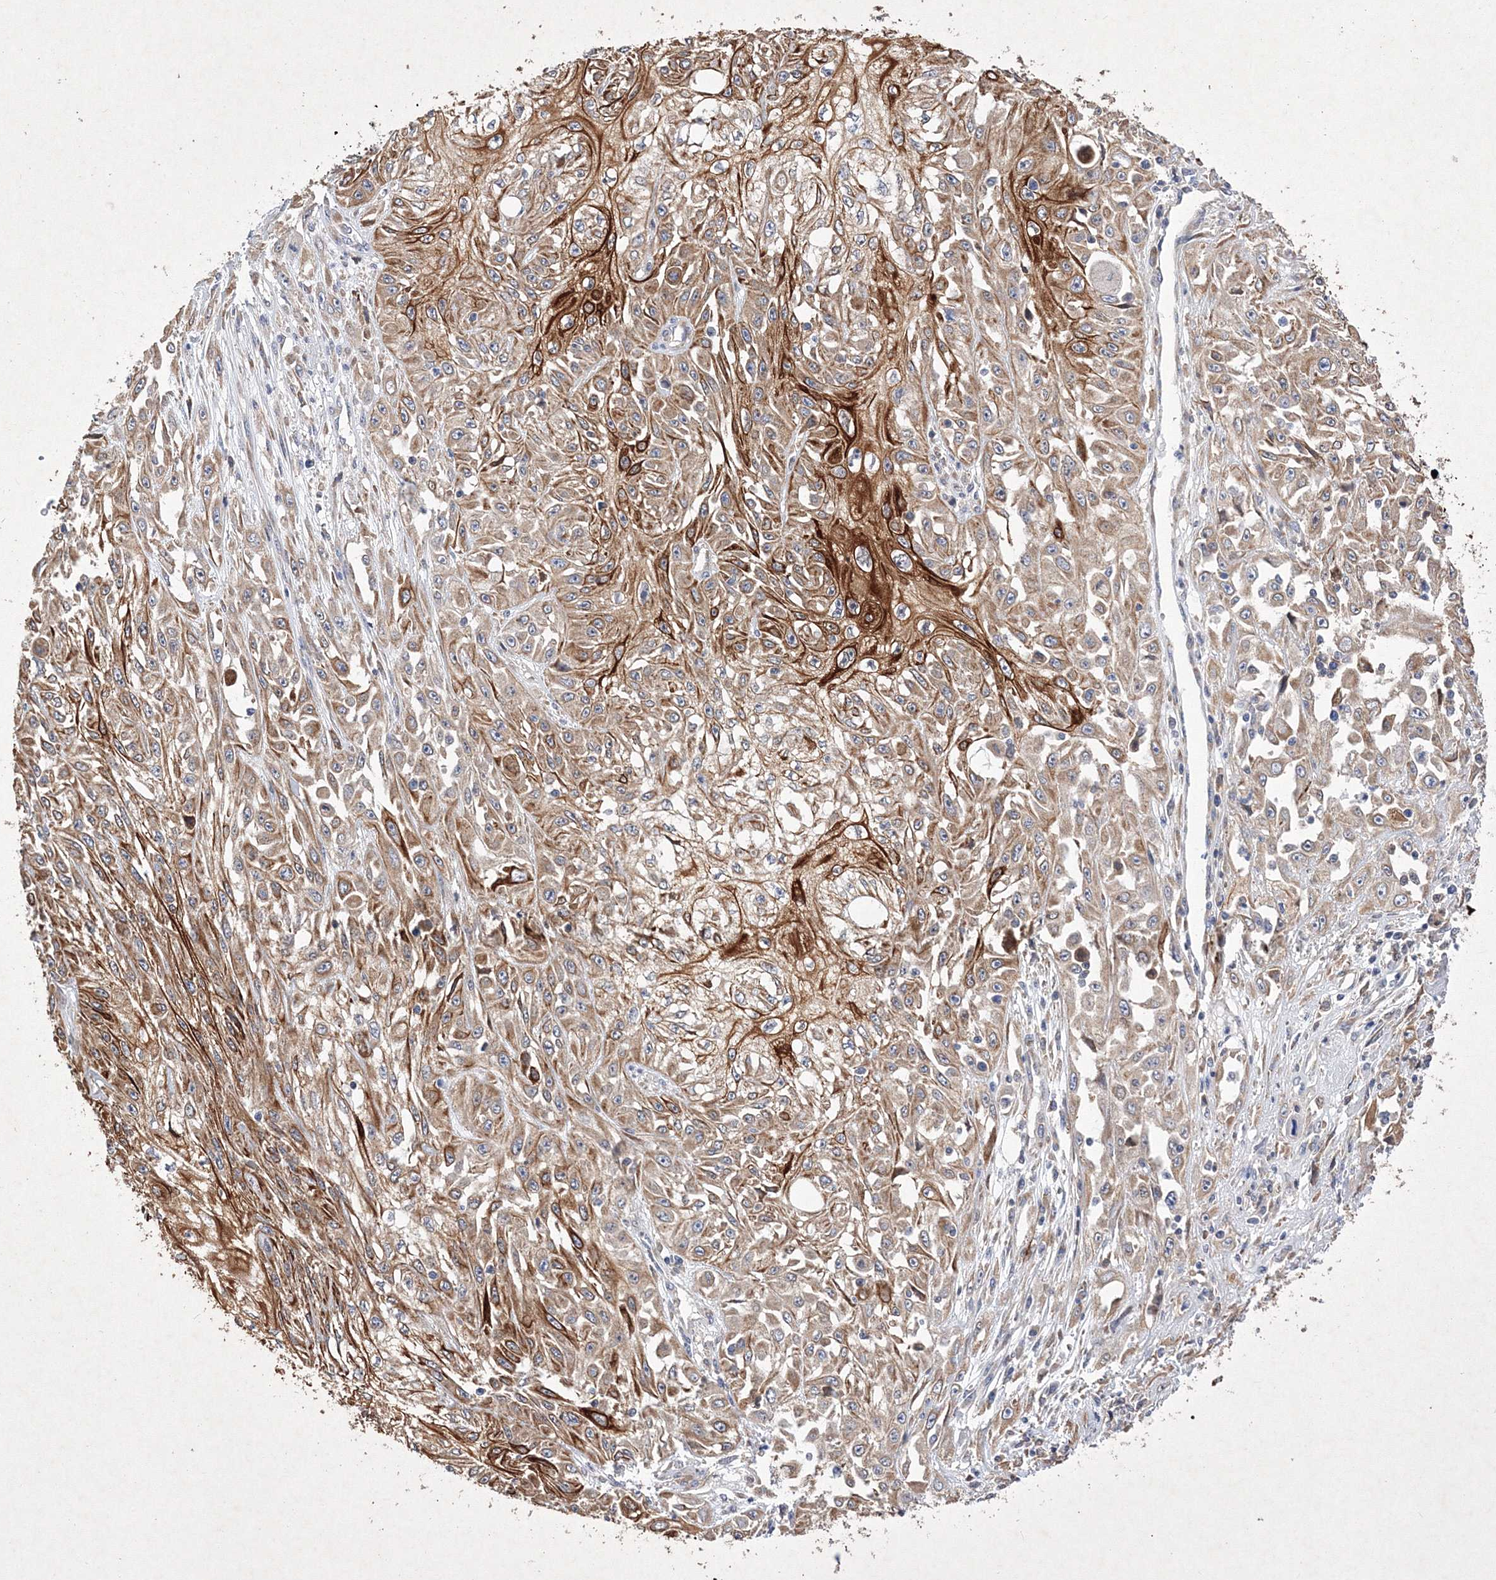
{"staining": {"intensity": "moderate", "quantity": ">75%", "location": "cytoplasmic/membranous"}, "tissue": "skin cancer", "cell_type": "Tumor cells", "image_type": "cancer", "snomed": [{"axis": "morphology", "description": "Squamous cell carcinoma, NOS"}, {"axis": "morphology", "description": "Squamous cell carcinoma, metastatic, NOS"}, {"axis": "topography", "description": "Skin"}, {"axis": "topography", "description": "Lymph node"}], "caption": "Immunohistochemistry (IHC) (DAB (3,3'-diaminobenzidine)) staining of human metastatic squamous cell carcinoma (skin) reveals moderate cytoplasmic/membranous protein positivity in approximately >75% of tumor cells. Immunohistochemistry stains the protein in brown and the nuclei are stained blue.", "gene": "SNX18", "patient": {"sex": "male", "age": 75}}